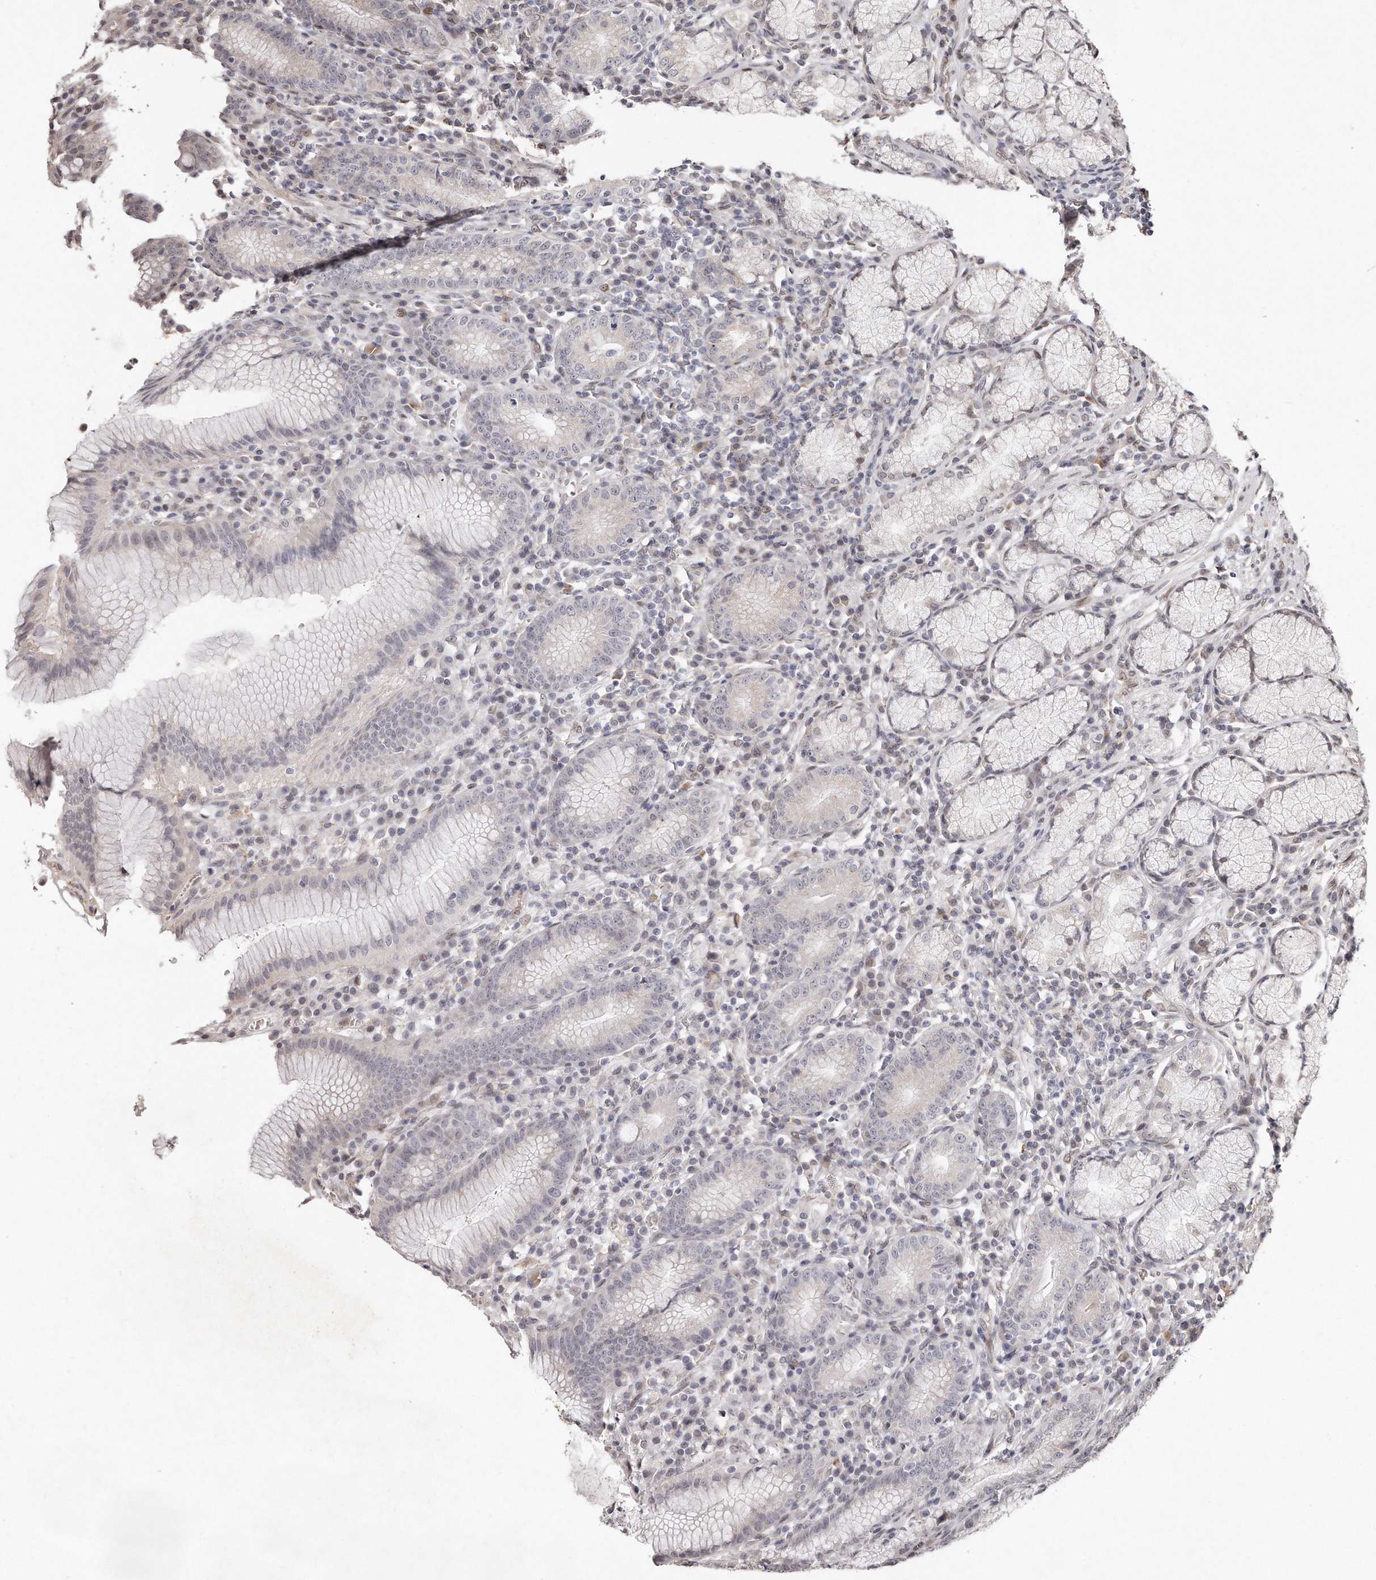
{"staining": {"intensity": "negative", "quantity": "none", "location": "none"}, "tissue": "stomach", "cell_type": "Glandular cells", "image_type": "normal", "snomed": [{"axis": "morphology", "description": "Normal tissue, NOS"}, {"axis": "topography", "description": "Stomach"}], "caption": "Glandular cells are negative for protein expression in normal human stomach. The staining is performed using DAB (3,3'-diaminobenzidine) brown chromogen with nuclei counter-stained in using hematoxylin.", "gene": "HASPIN", "patient": {"sex": "male", "age": 55}}